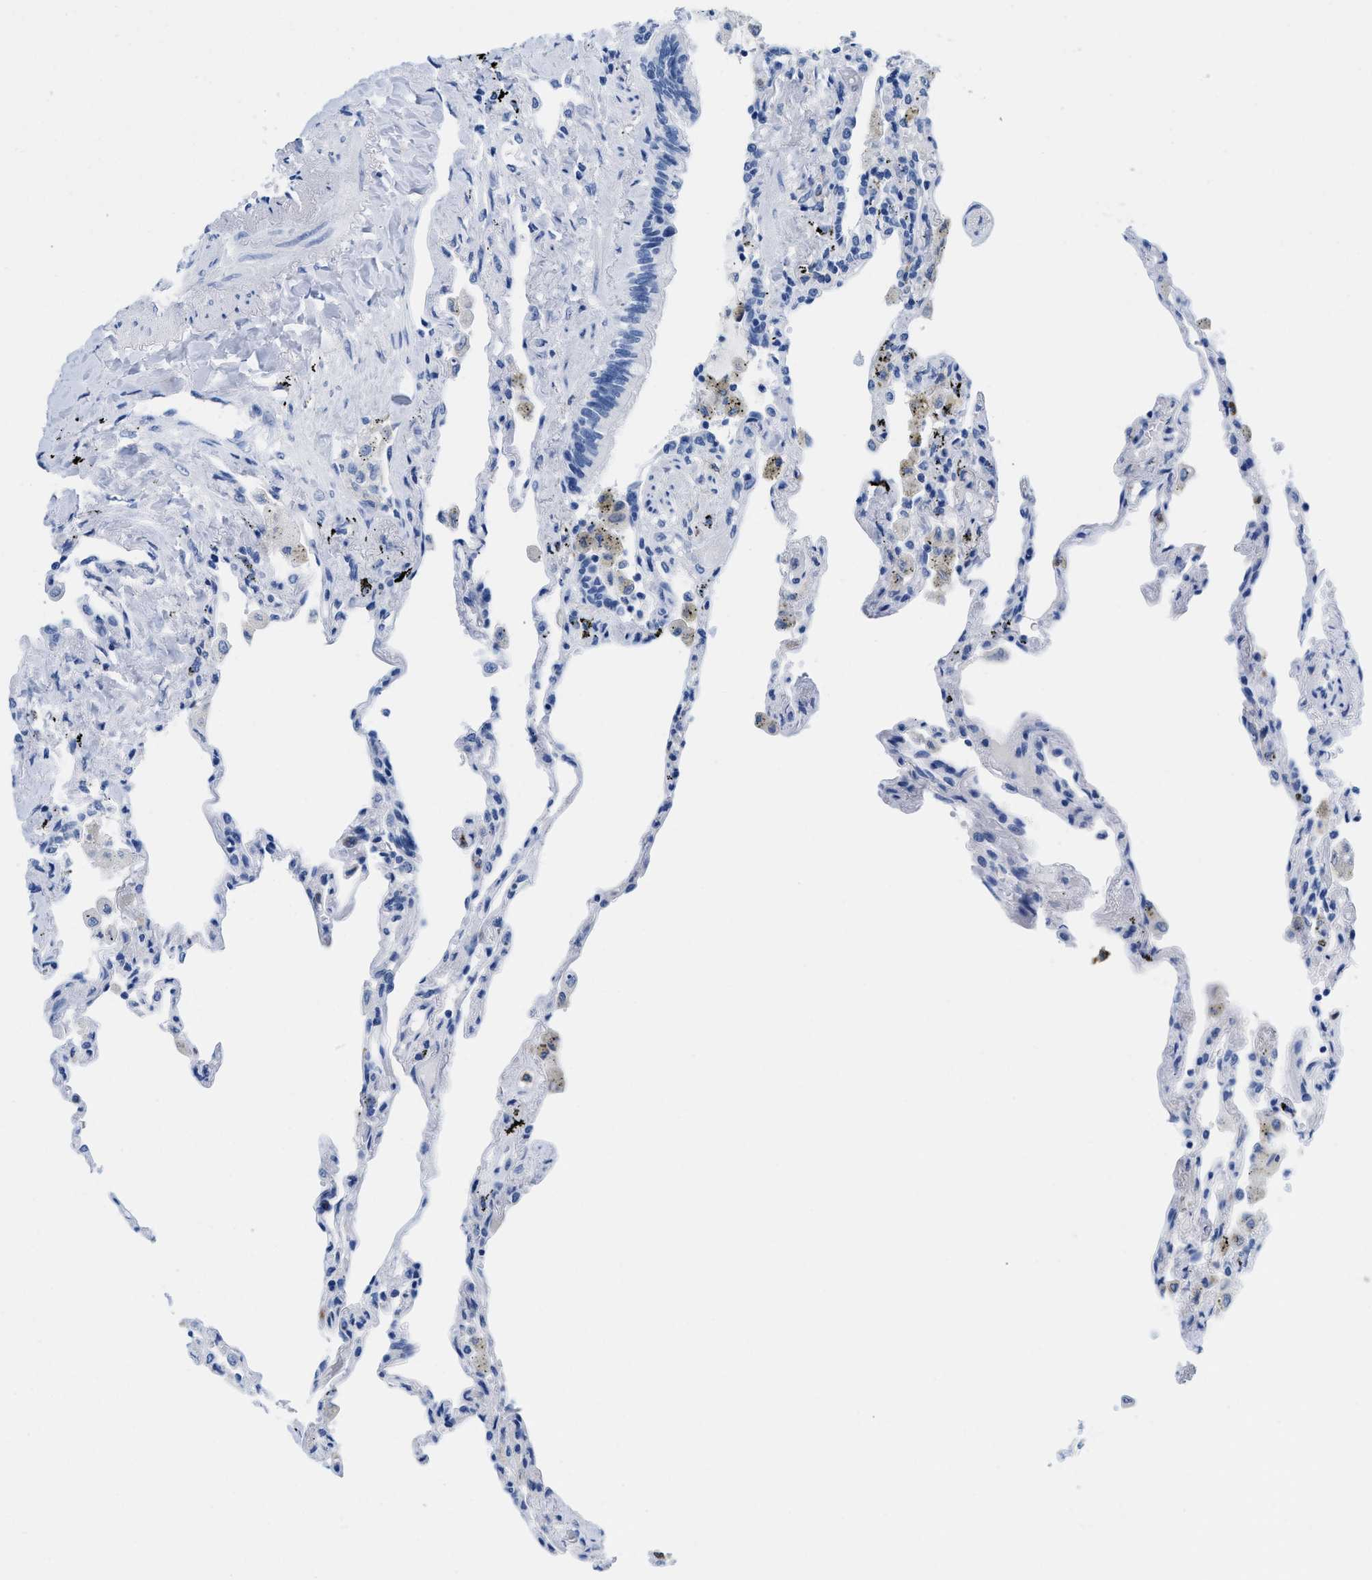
{"staining": {"intensity": "negative", "quantity": "none", "location": "none"}, "tissue": "lung", "cell_type": "Alveolar cells", "image_type": "normal", "snomed": [{"axis": "morphology", "description": "Normal tissue, NOS"}, {"axis": "topography", "description": "Lung"}], "caption": "IHC histopathology image of normal lung: human lung stained with DAB (3,3'-diaminobenzidine) demonstrates no significant protein staining in alveolar cells.", "gene": "CR1", "patient": {"sex": "male", "age": 59}}